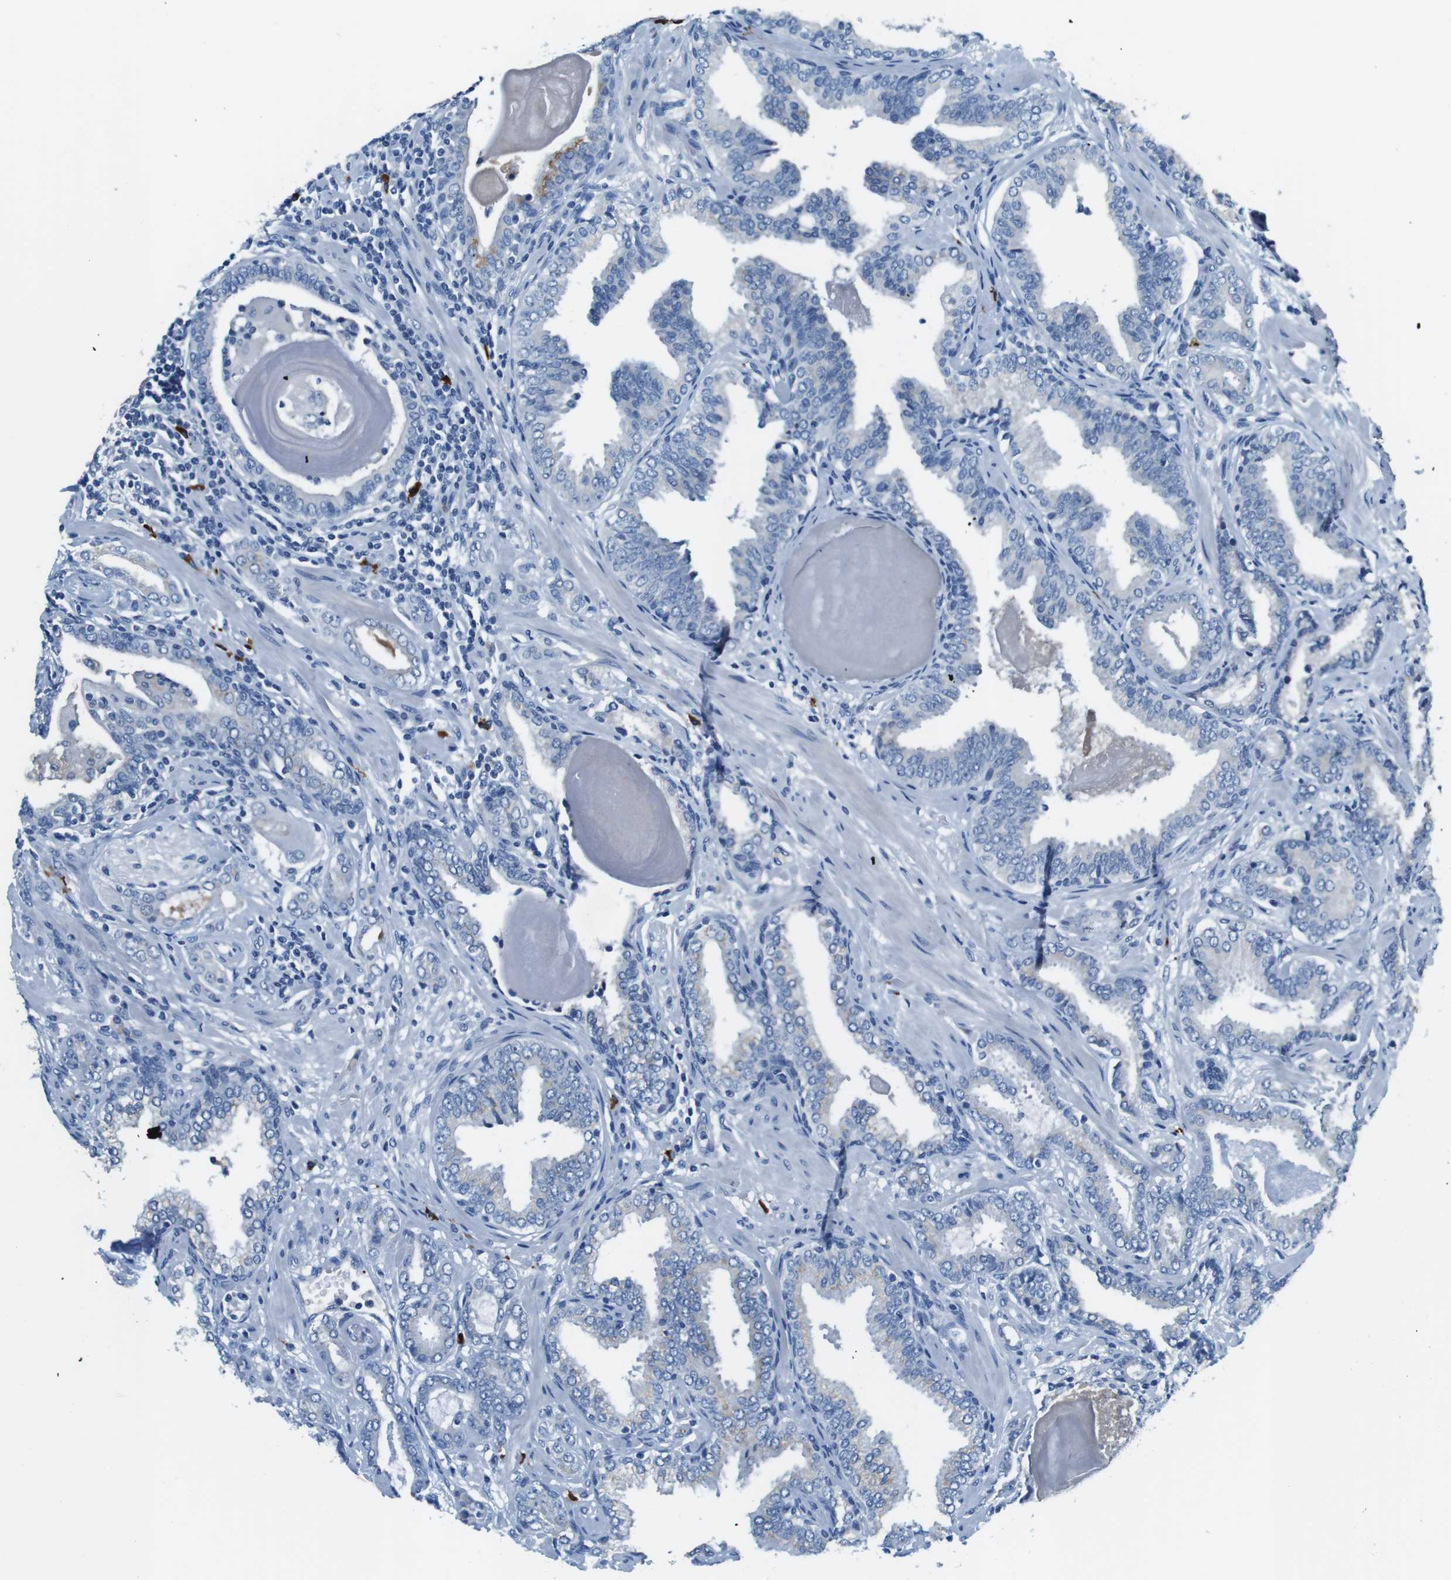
{"staining": {"intensity": "negative", "quantity": "none", "location": "none"}, "tissue": "prostate cancer", "cell_type": "Tumor cells", "image_type": "cancer", "snomed": [{"axis": "morphology", "description": "Adenocarcinoma, Low grade"}, {"axis": "topography", "description": "Prostate"}], "caption": "High magnification brightfield microscopy of prostate cancer (adenocarcinoma (low-grade)) stained with DAB (3,3'-diaminobenzidine) (brown) and counterstained with hematoxylin (blue): tumor cells show no significant expression. (DAB immunohistochemistry (IHC) with hematoxylin counter stain).", "gene": "SLC35A3", "patient": {"sex": "male", "age": 53}}